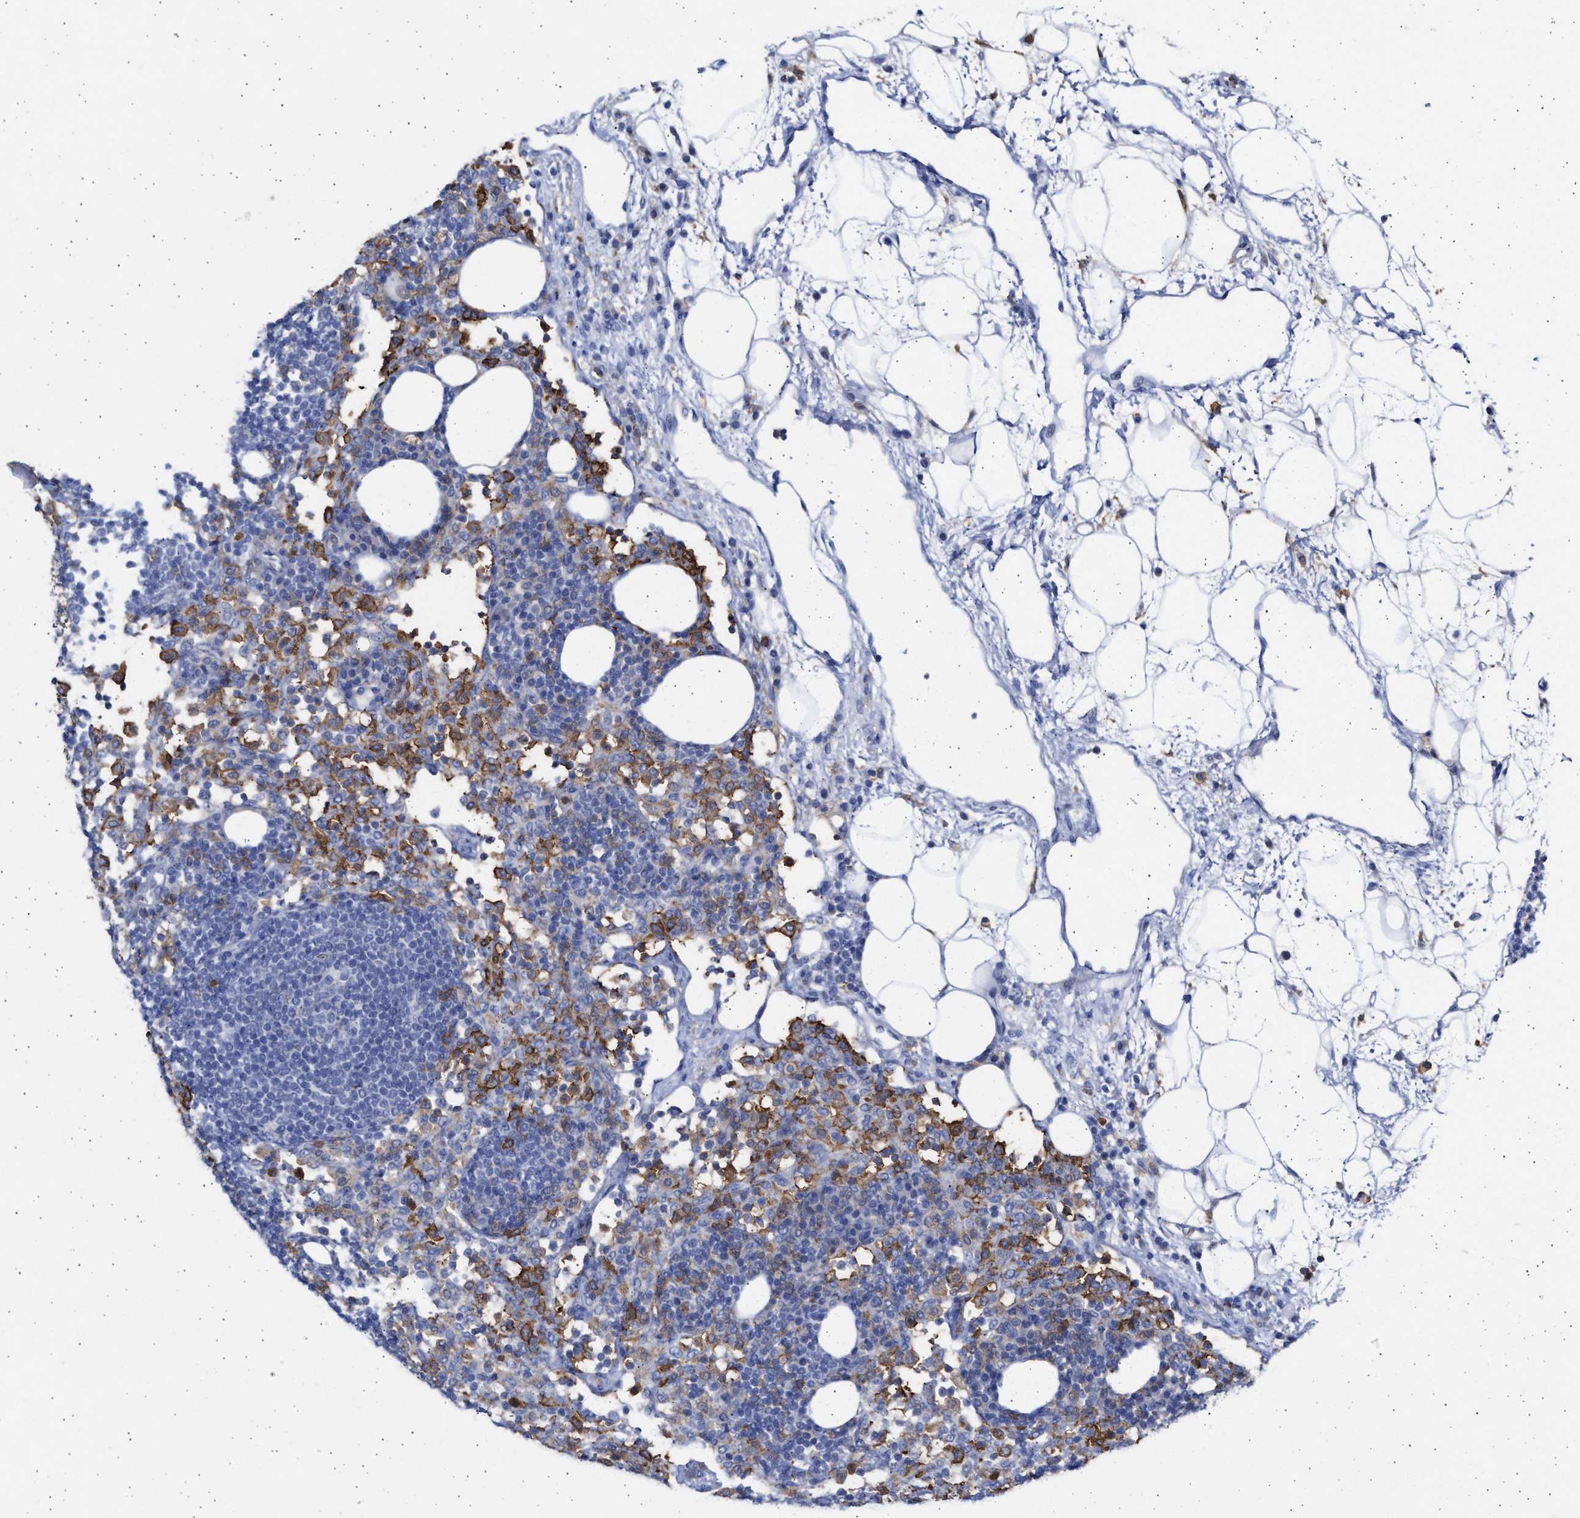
{"staining": {"intensity": "negative", "quantity": "none", "location": "none"}, "tissue": "lymph node", "cell_type": "Germinal center cells", "image_type": "normal", "snomed": [{"axis": "morphology", "description": "Normal tissue, NOS"}, {"axis": "morphology", "description": "Carcinoid, malignant, NOS"}, {"axis": "topography", "description": "Lymph node"}], "caption": "DAB immunohistochemical staining of unremarkable lymph node reveals no significant positivity in germinal center cells.", "gene": "FCER1A", "patient": {"sex": "male", "age": 47}}